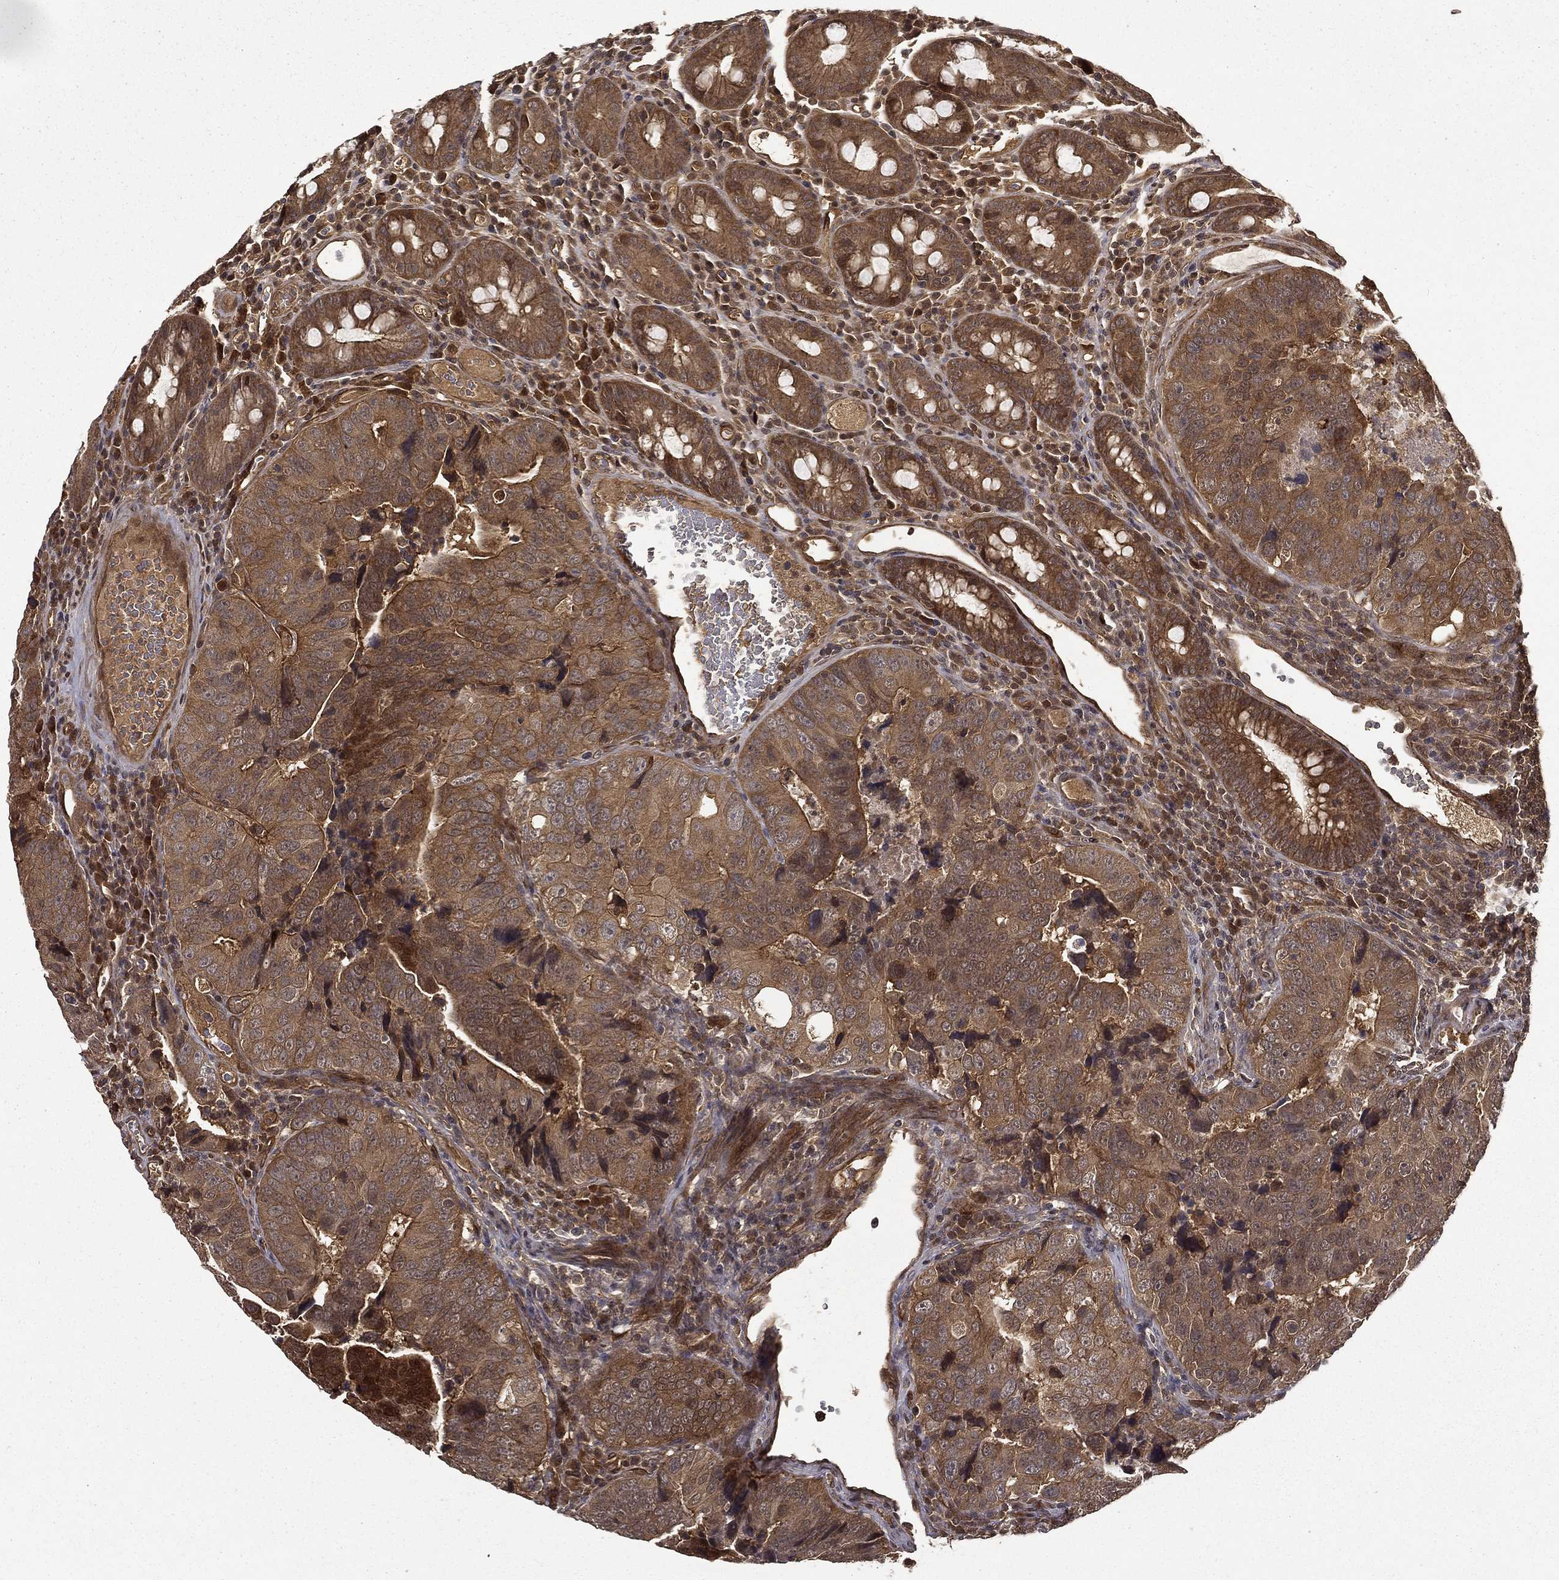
{"staining": {"intensity": "moderate", "quantity": ">75%", "location": "cytoplasmic/membranous"}, "tissue": "colorectal cancer", "cell_type": "Tumor cells", "image_type": "cancer", "snomed": [{"axis": "morphology", "description": "Adenocarcinoma, NOS"}, {"axis": "topography", "description": "Colon"}], "caption": "Protein staining of colorectal cancer tissue reveals moderate cytoplasmic/membranous expression in approximately >75% of tumor cells. The staining is performed using DAB (3,3'-diaminobenzidine) brown chromogen to label protein expression. The nuclei are counter-stained blue using hematoxylin.", "gene": "FGD1", "patient": {"sex": "female", "age": 72}}